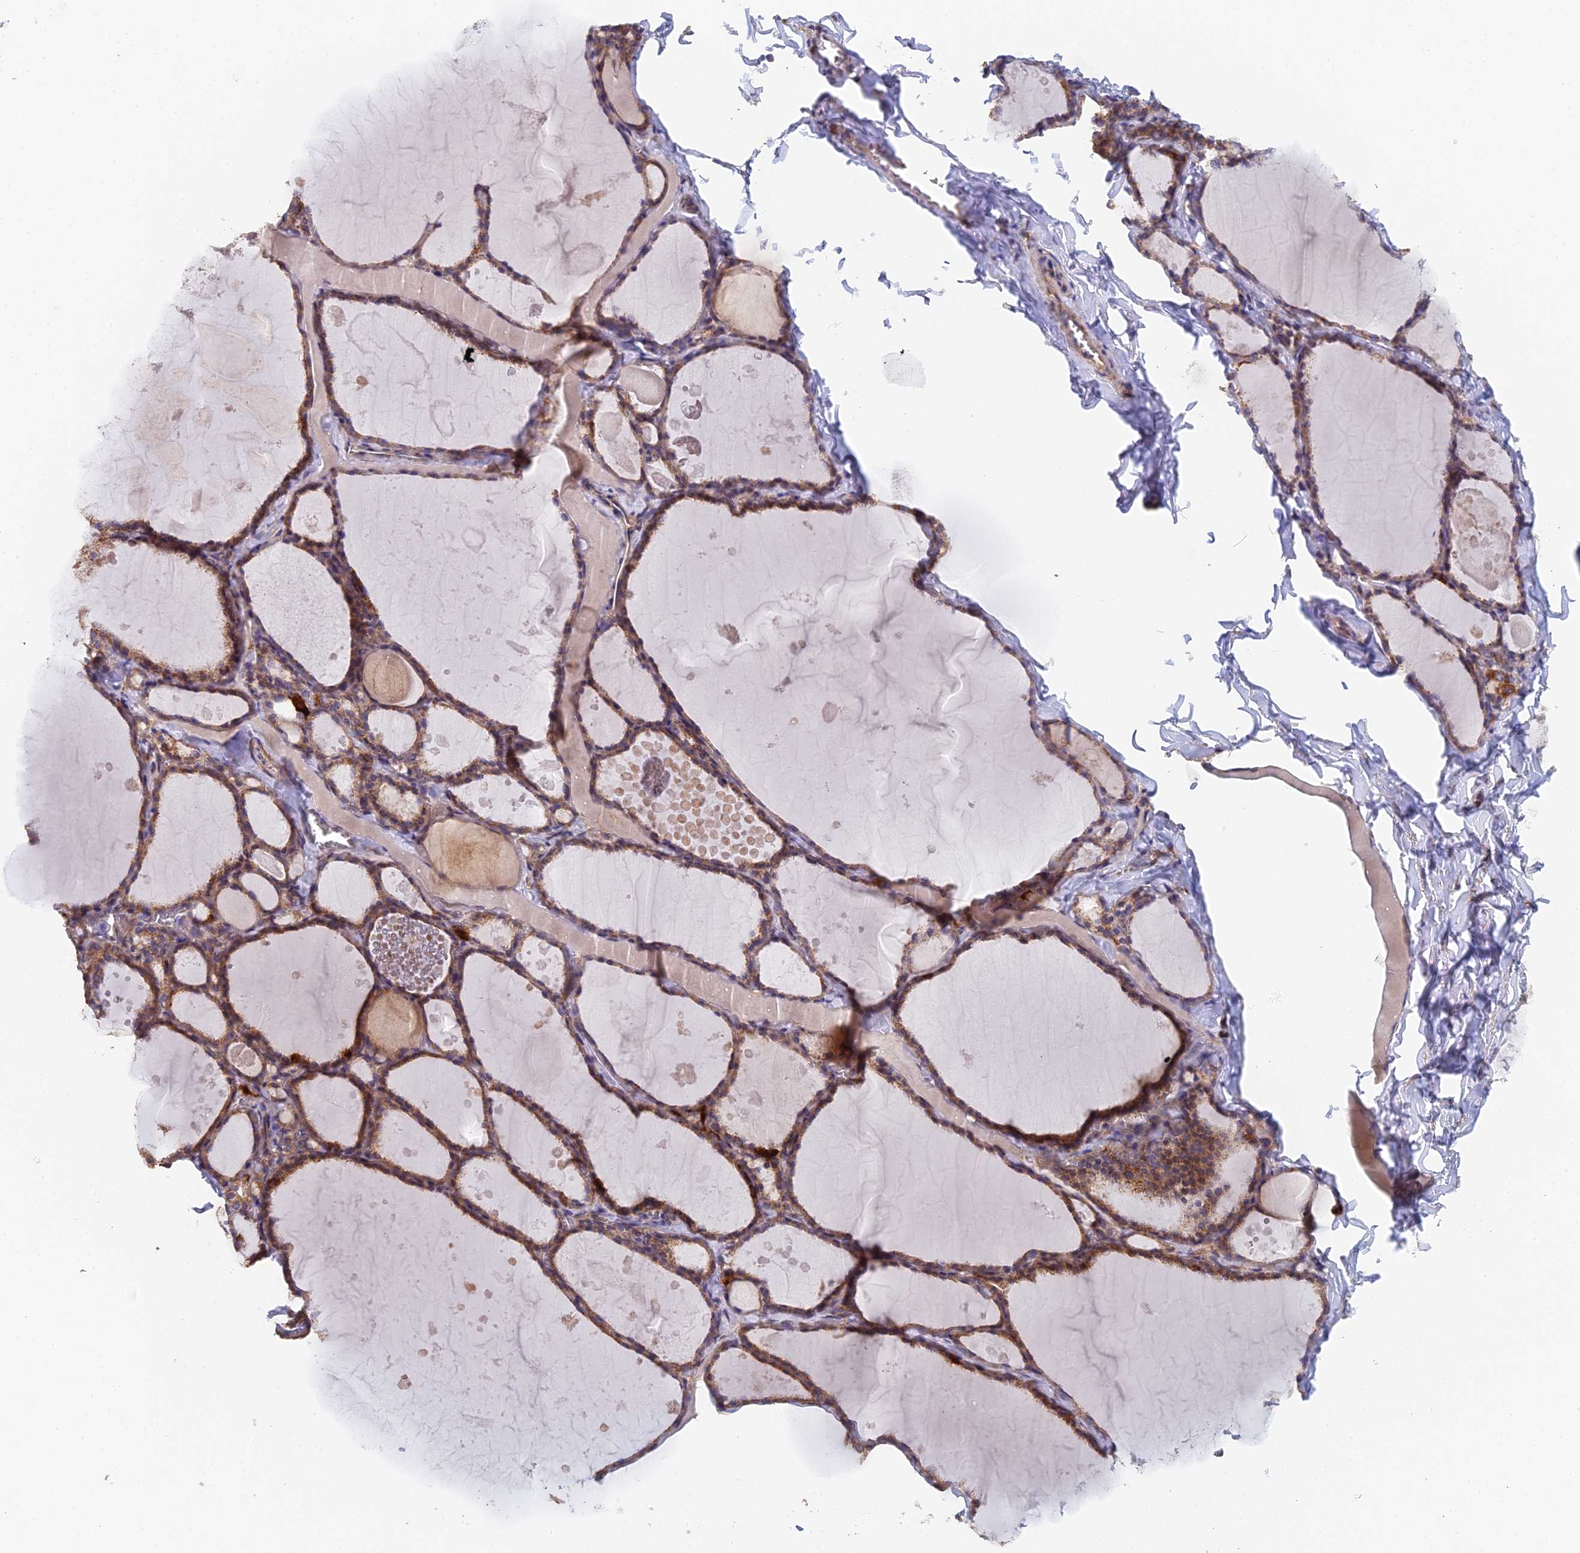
{"staining": {"intensity": "moderate", "quantity": ">75%", "location": "cytoplasmic/membranous"}, "tissue": "thyroid gland", "cell_type": "Glandular cells", "image_type": "normal", "snomed": [{"axis": "morphology", "description": "Normal tissue, NOS"}, {"axis": "topography", "description": "Thyroid gland"}], "caption": "A micrograph of thyroid gland stained for a protein displays moderate cytoplasmic/membranous brown staining in glandular cells.", "gene": "ECSIT", "patient": {"sex": "male", "age": 56}}